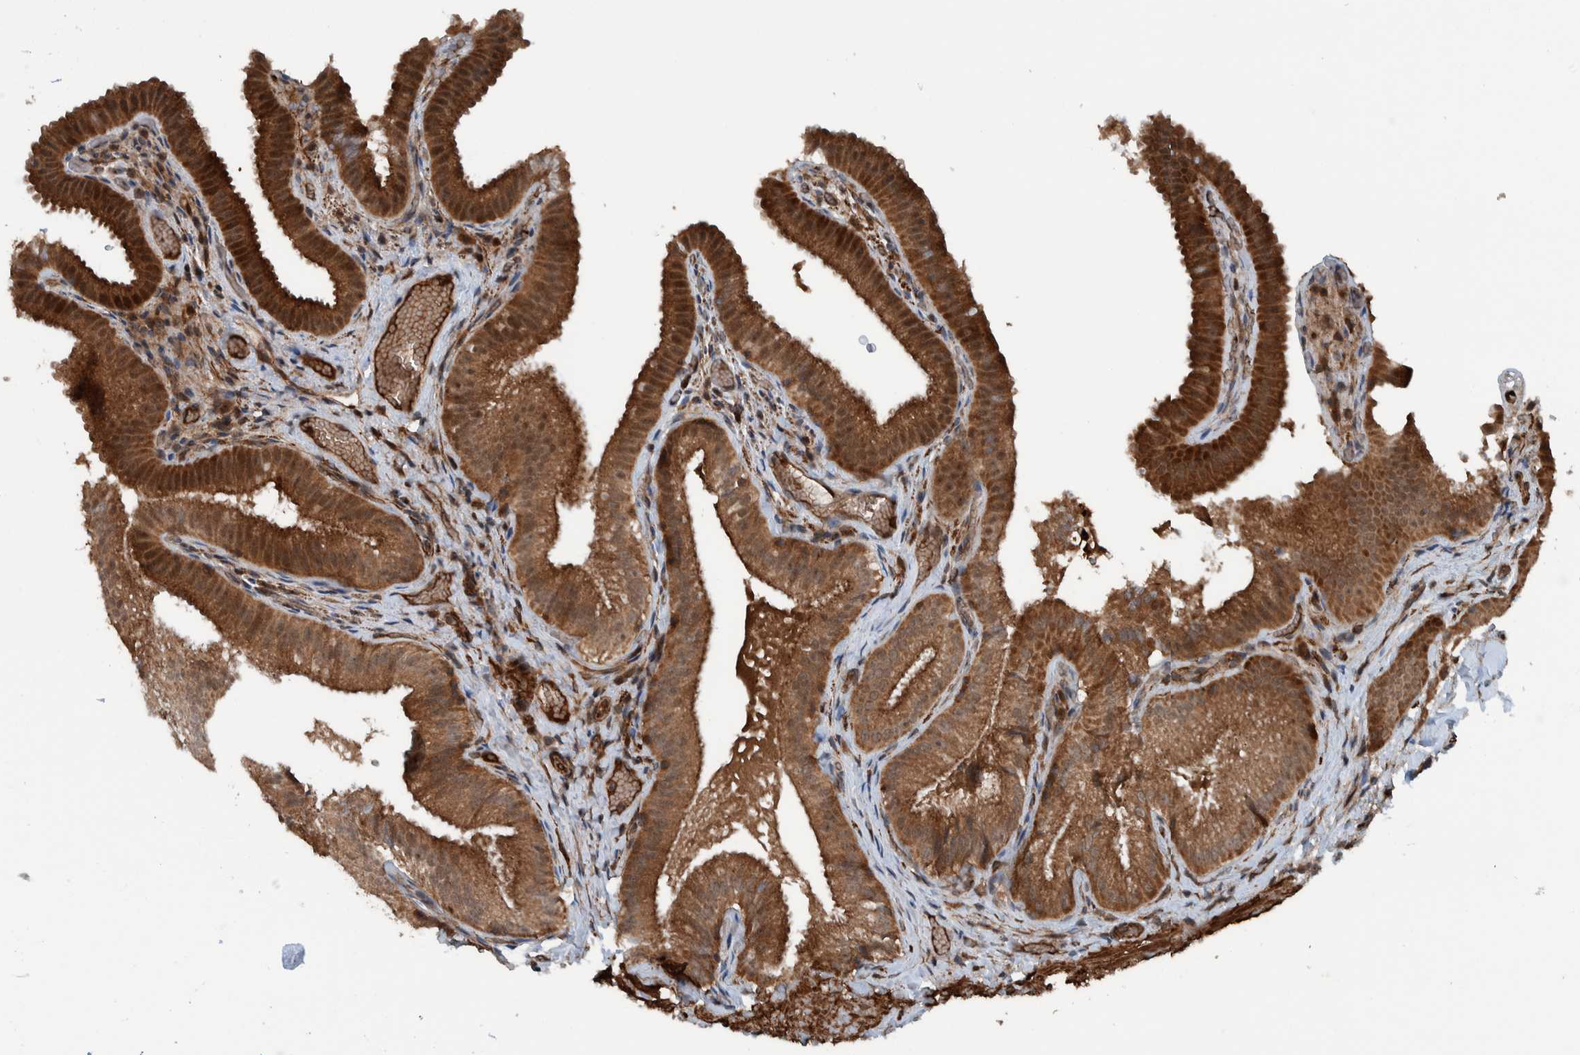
{"staining": {"intensity": "strong", "quantity": ">75%", "location": "cytoplasmic/membranous"}, "tissue": "gallbladder", "cell_type": "Glandular cells", "image_type": "normal", "snomed": [{"axis": "morphology", "description": "Normal tissue, NOS"}, {"axis": "topography", "description": "Gallbladder"}], "caption": "This histopathology image reveals immunohistochemistry staining of benign gallbladder, with high strong cytoplasmic/membranous staining in approximately >75% of glandular cells.", "gene": "CUEDC1", "patient": {"sex": "female", "age": 30}}